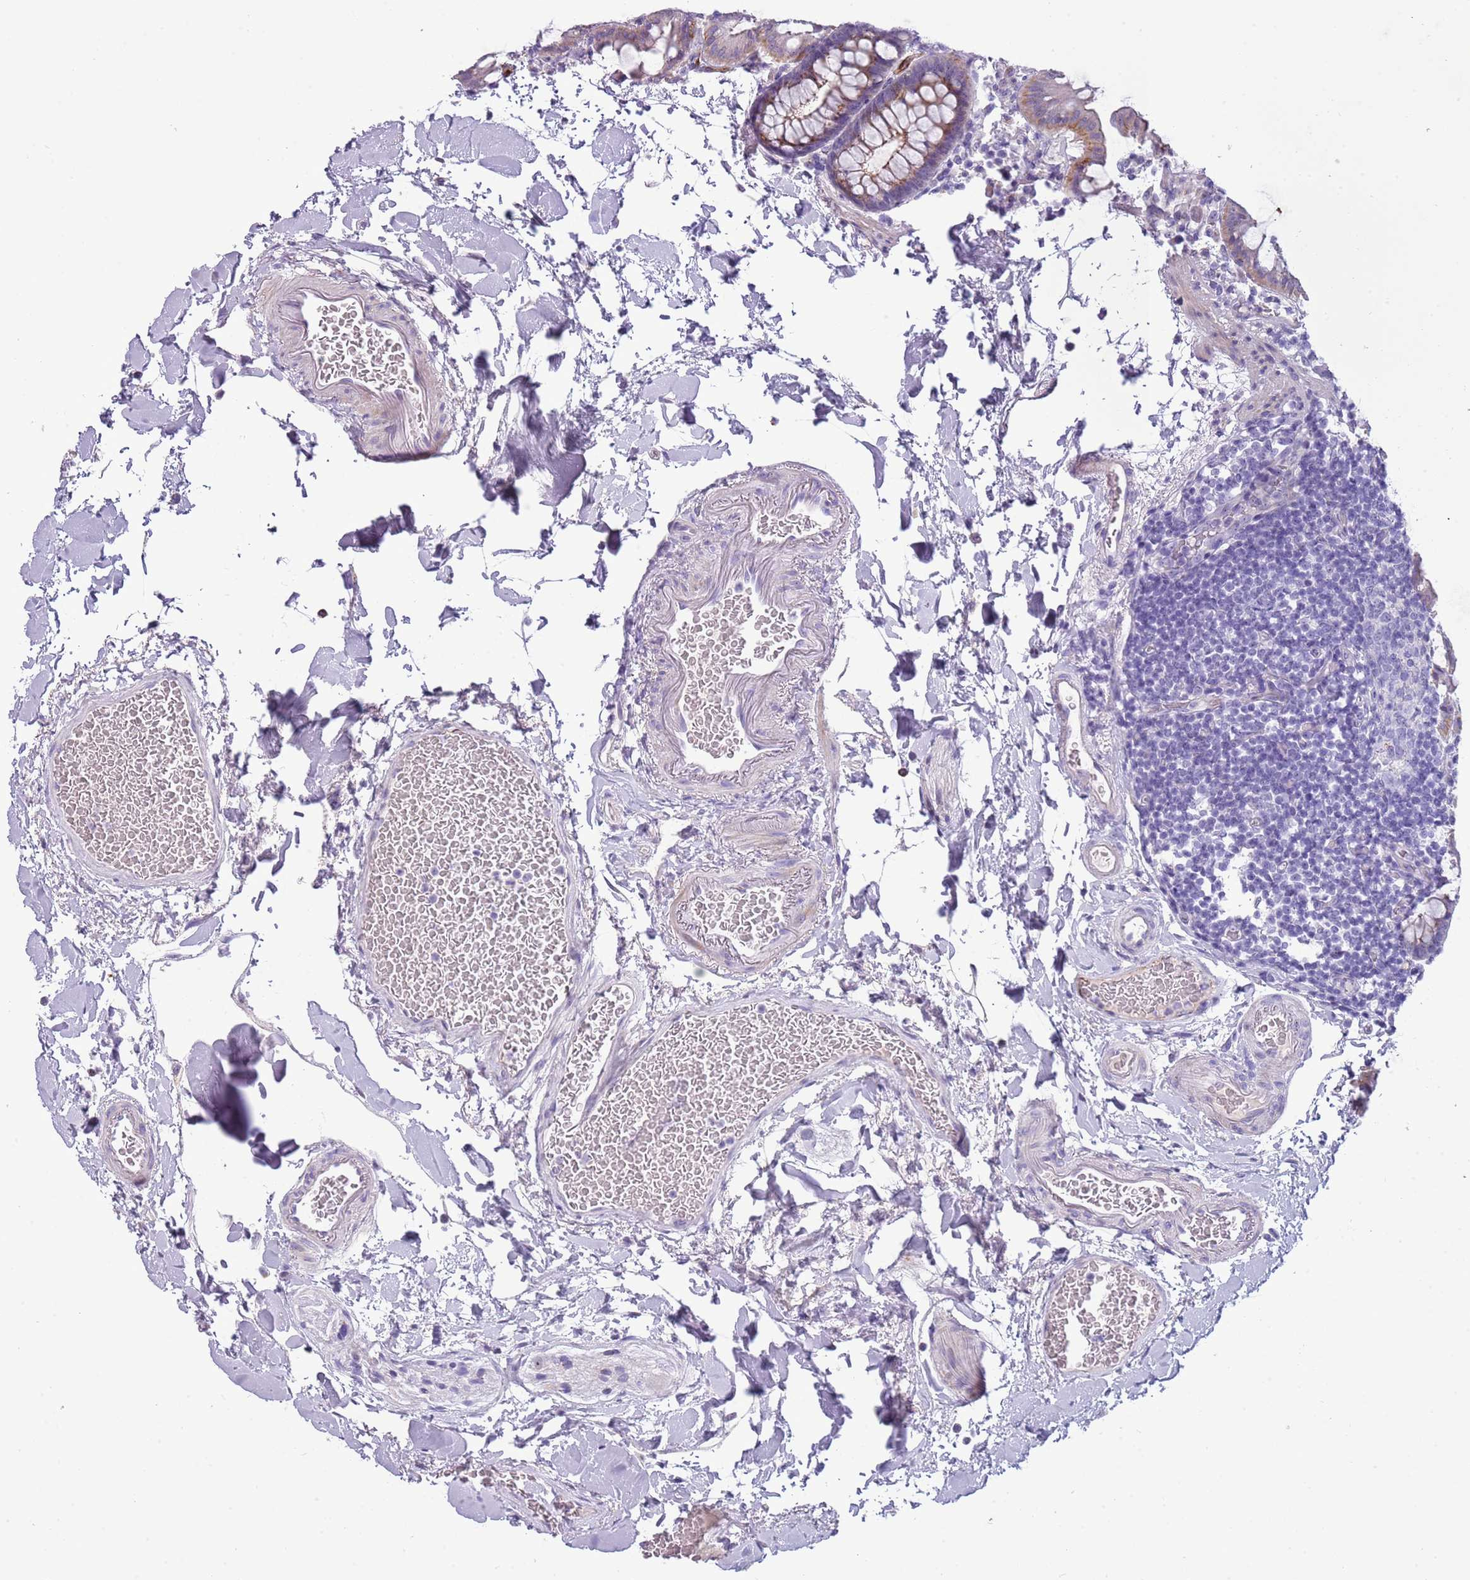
{"staining": {"intensity": "negative", "quantity": "none", "location": "none"}, "tissue": "colon", "cell_type": "Endothelial cells", "image_type": "normal", "snomed": [{"axis": "morphology", "description": "Normal tissue, NOS"}, {"axis": "topography", "description": "Colon"}], "caption": "Immunohistochemistry (IHC) photomicrograph of unremarkable colon stained for a protein (brown), which reveals no expression in endothelial cells.", "gene": "NBPF4", "patient": {"sex": "male", "age": 75}}